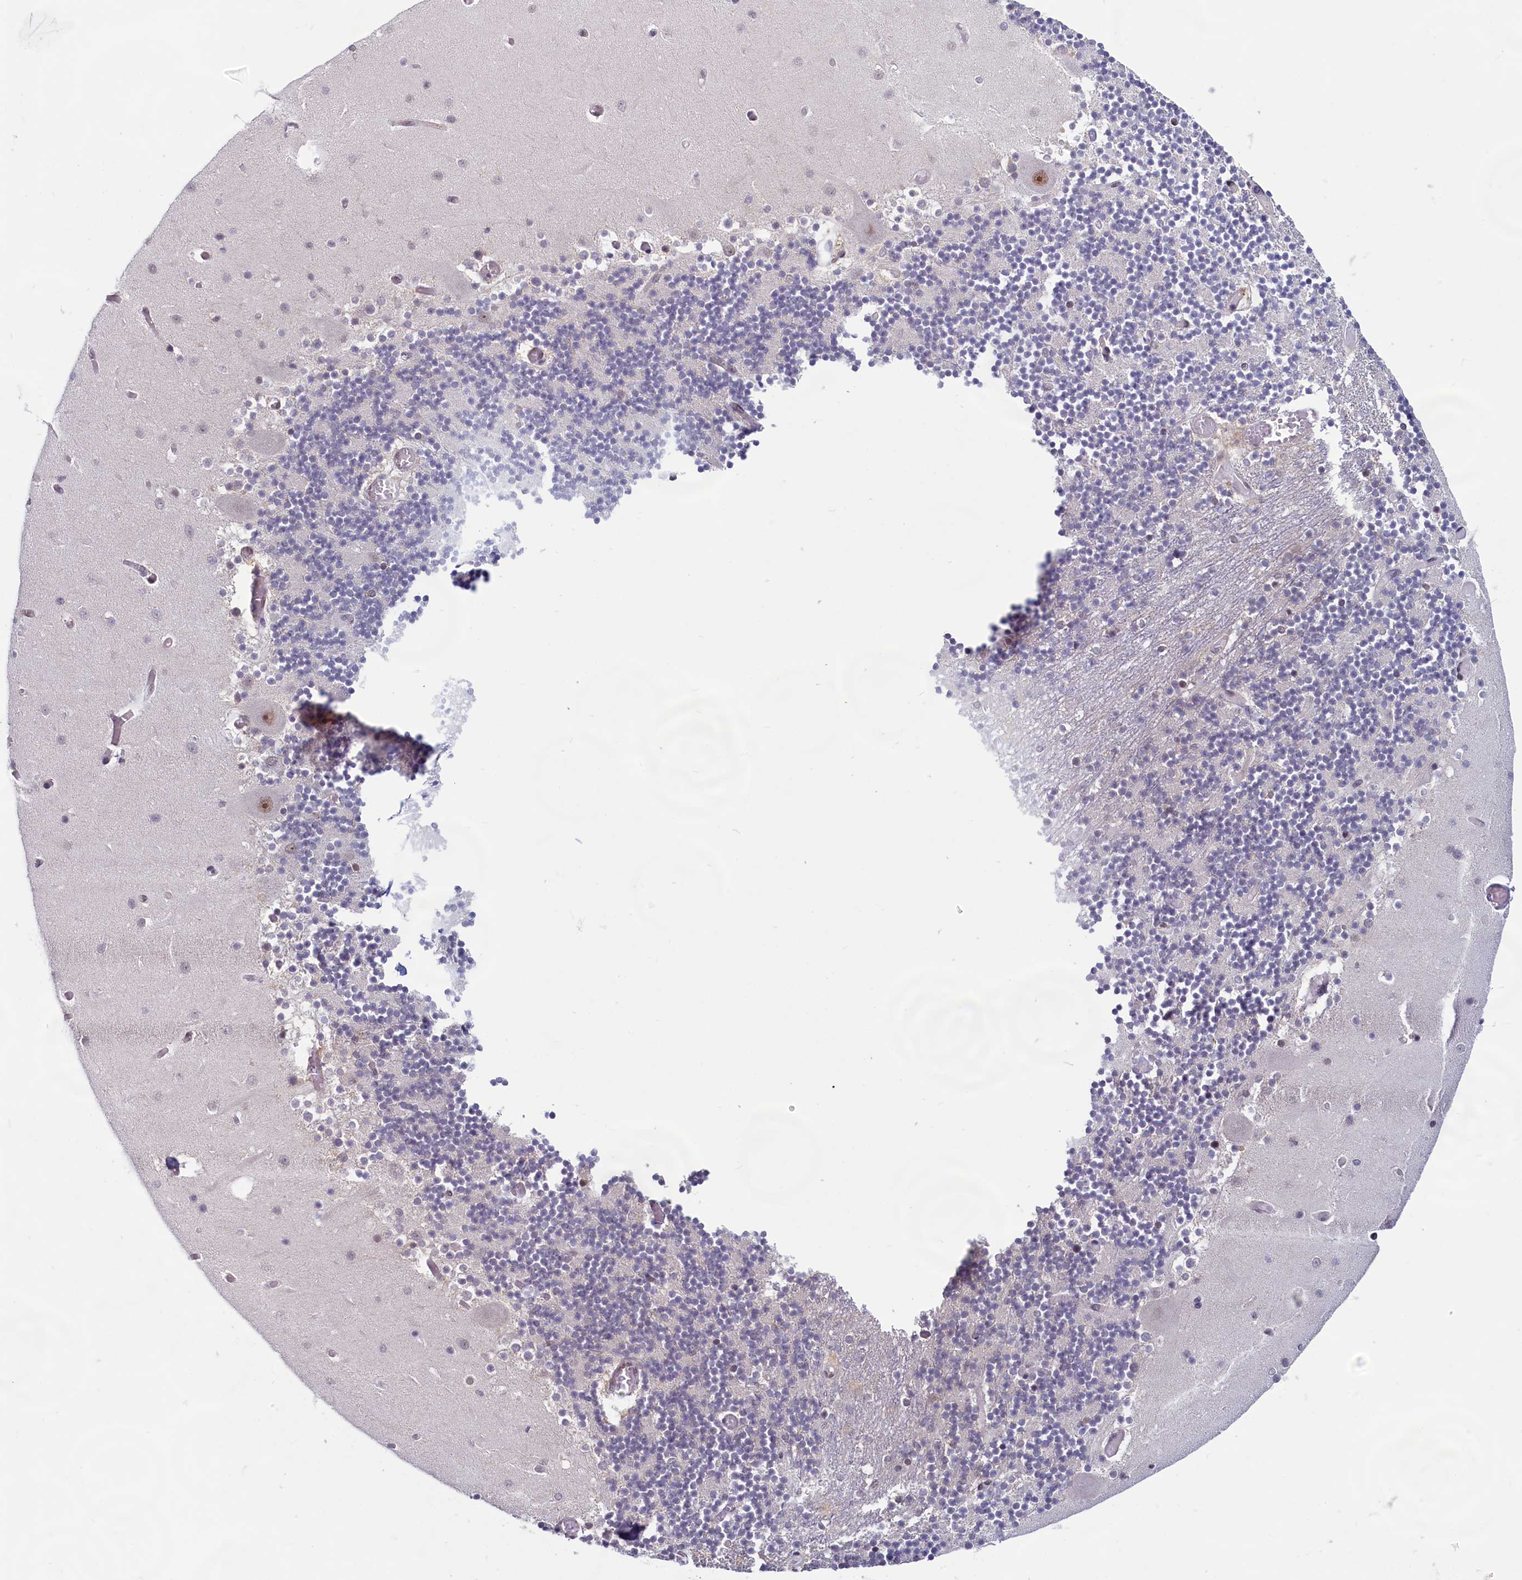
{"staining": {"intensity": "negative", "quantity": "none", "location": "none"}, "tissue": "cerebellum", "cell_type": "Cells in granular layer", "image_type": "normal", "snomed": [{"axis": "morphology", "description": "Normal tissue, NOS"}, {"axis": "topography", "description": "Cerebellum"}], "caption": "Immunohistochemistry micrograph of unremarkable human cerebellum stained for a protein (brown), which exhibits no staining in cells in granular layer.", "gene": "C1D", "patient": {"sex": "female", "age": 28}}